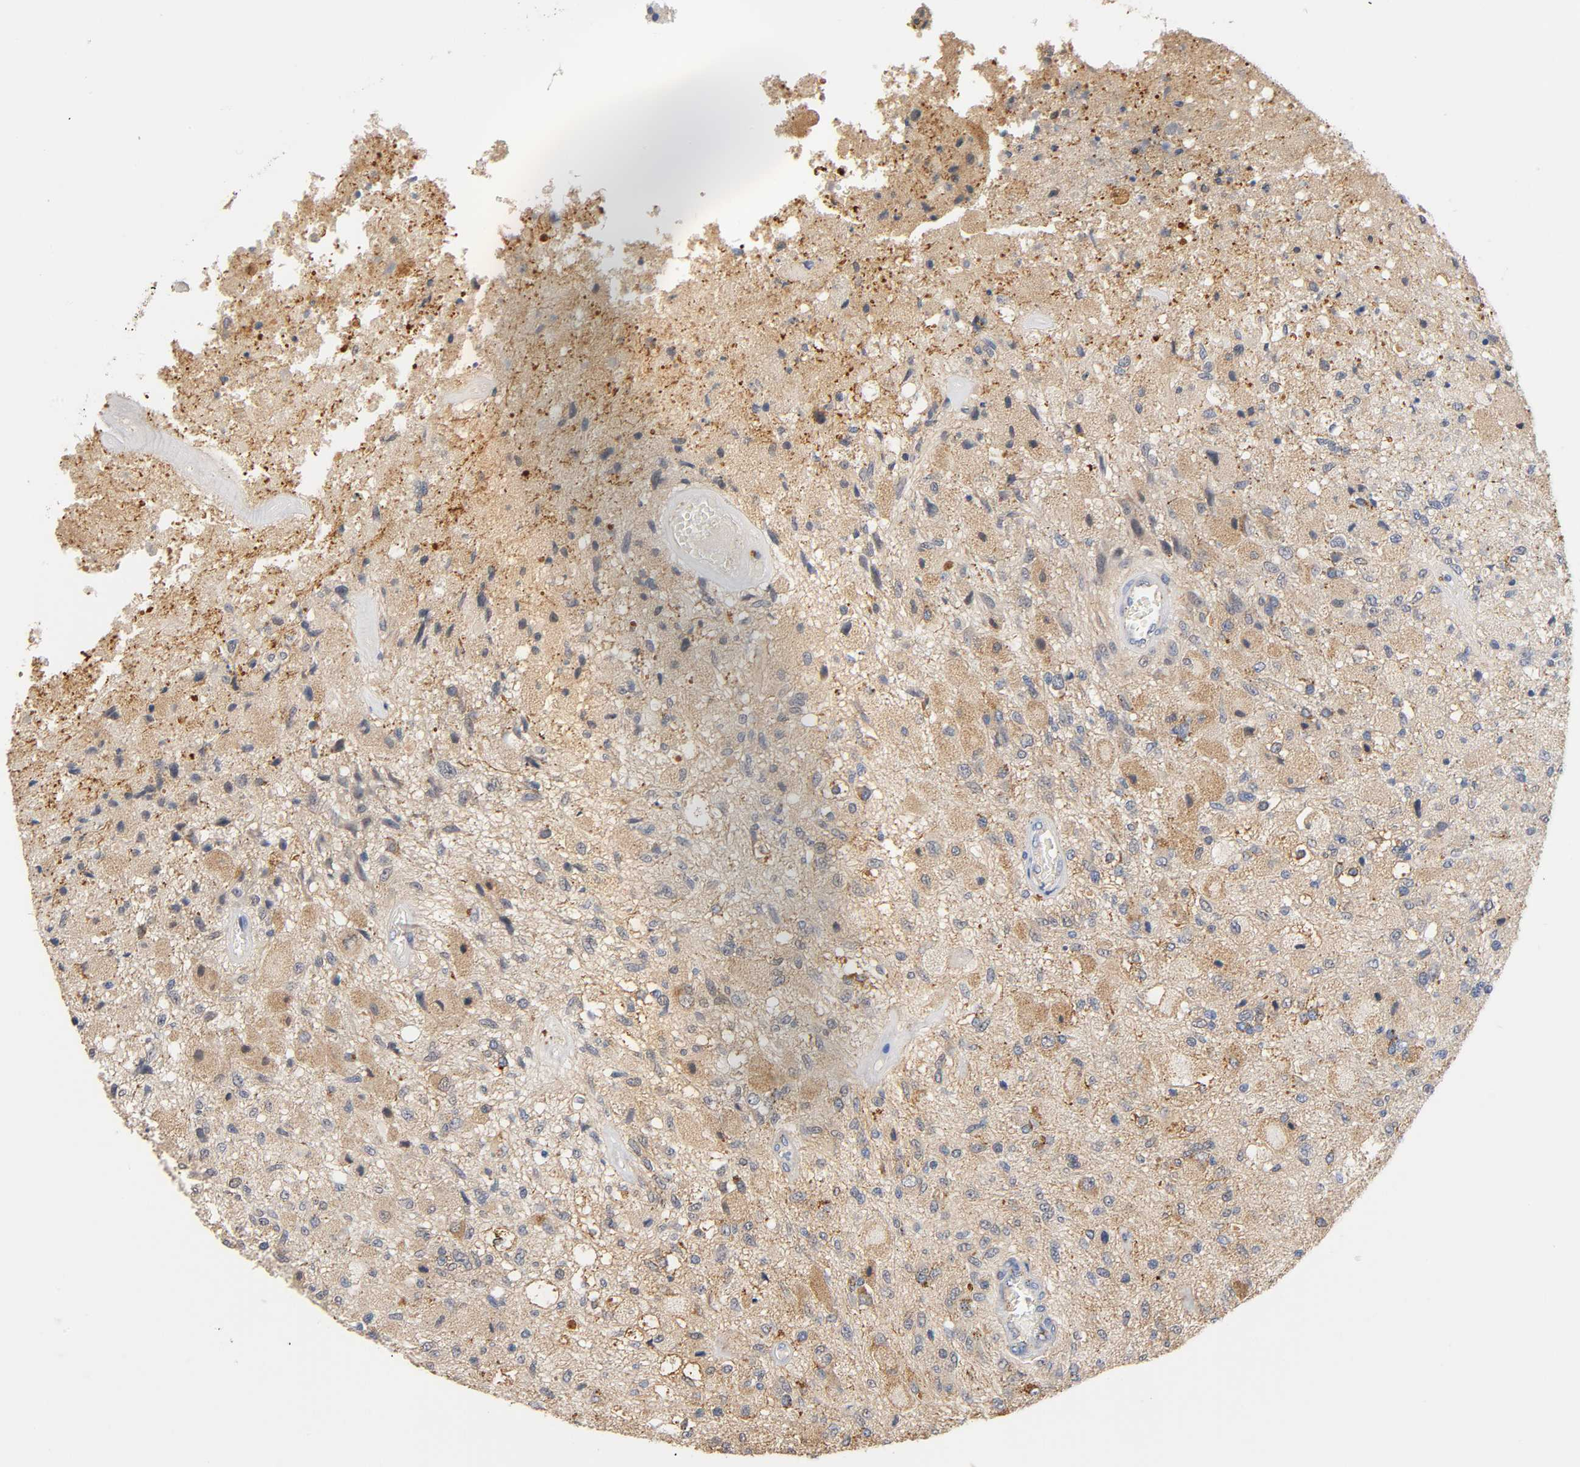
{"staining": {"intensity": "weak", "quantity": "25%-75%", "location": "cytoplasmic/membranous"}, "tissue": "glioma", "cell_type": "Tumor cells", "image_type": "cancer", "snomed": [{"axis": "morphology", "description": "Normal tissue, NOS"}, {"axis": "morphology", "description": "Glioma, malignant, High grade"}, {"axis": "topography", "description": "Cerebral cortex"}], "caption": "A brown stain labels weak cytoplasmic/membranous staining of a protein in human malignant high-grade glioma tumor cells.", "gene": "UCKL1", "patient": {"sex": "male", "age": 77}}